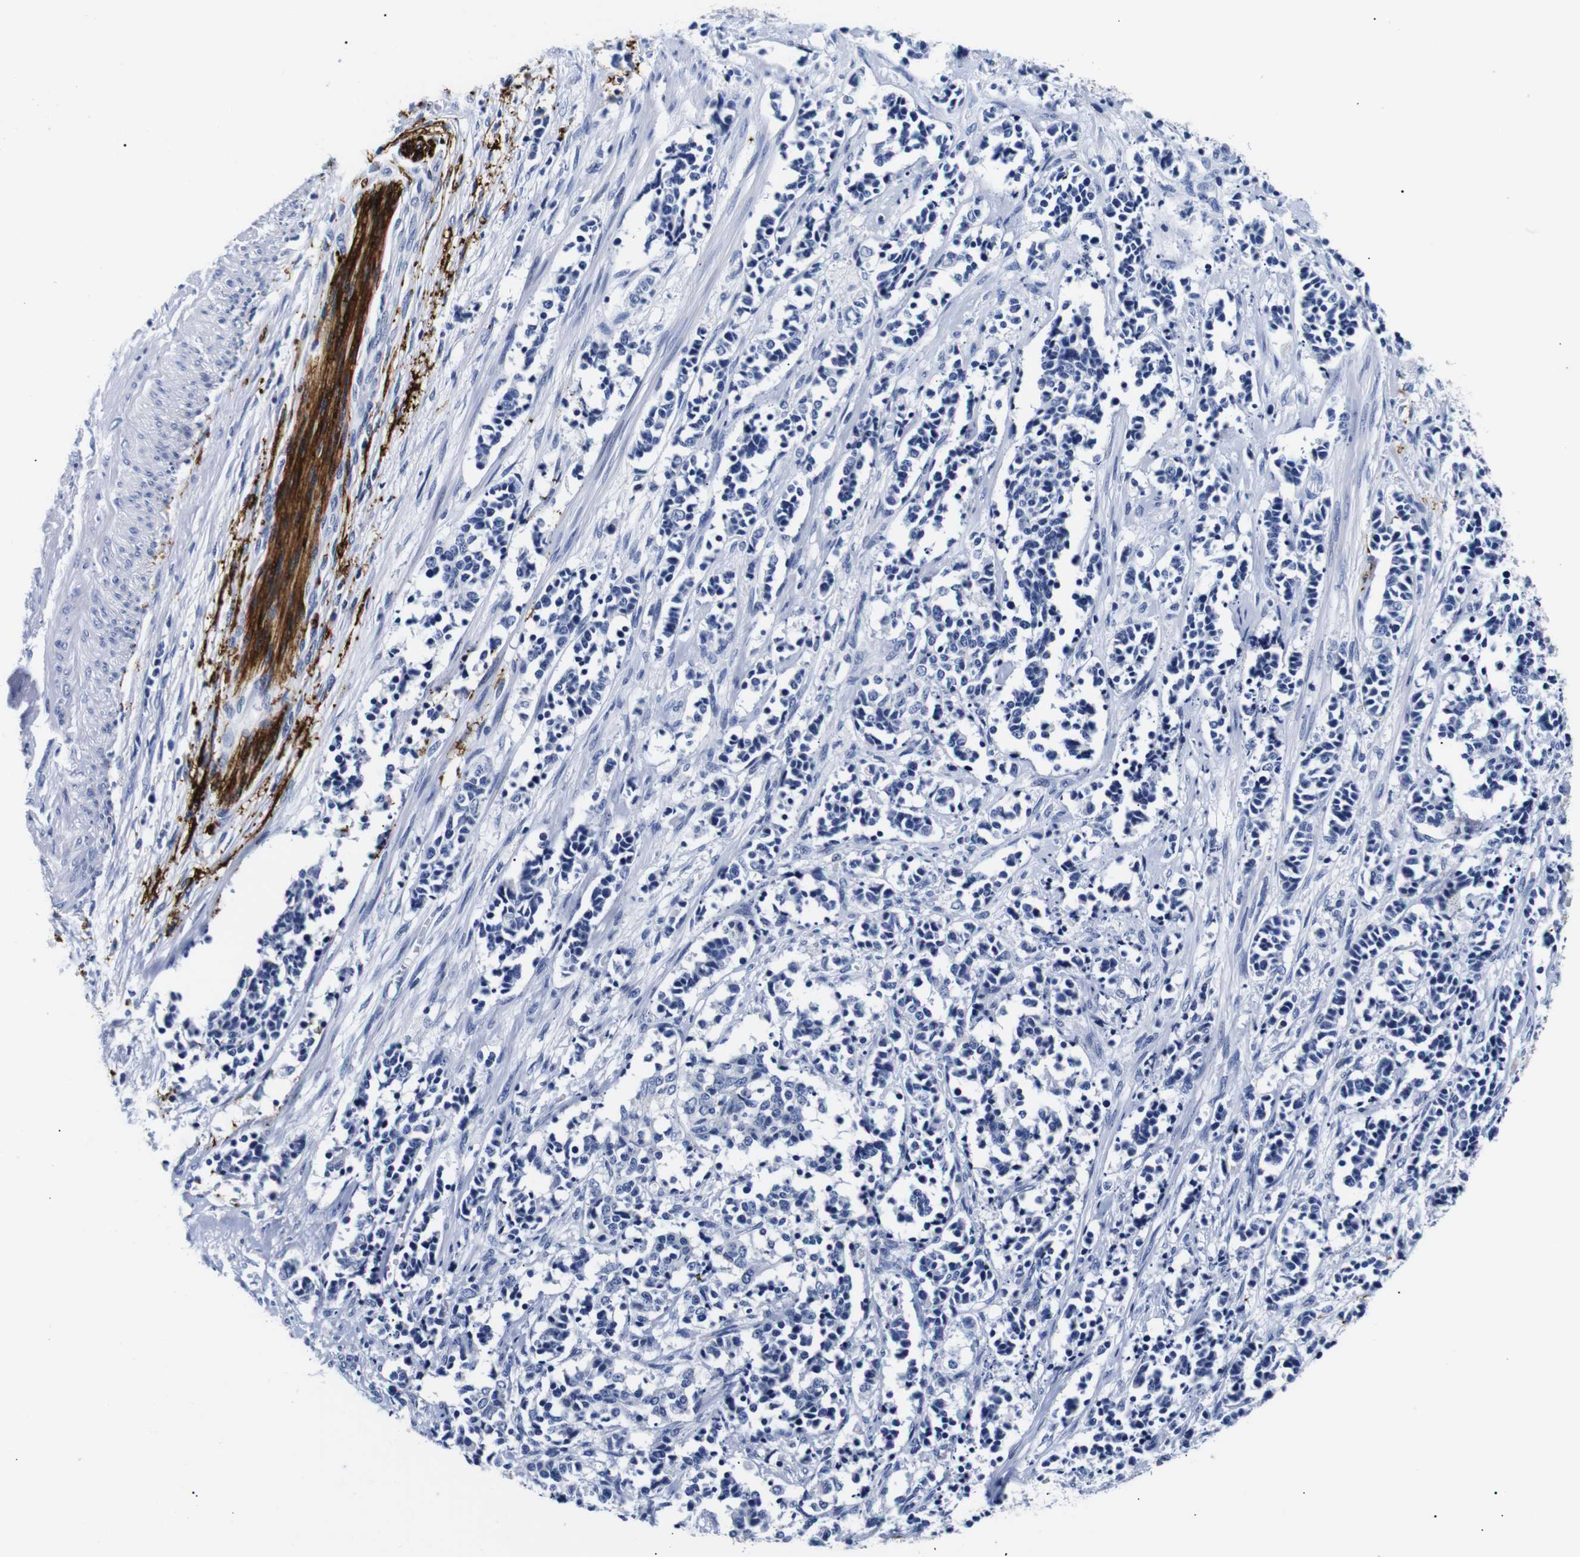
{"staining": {"intensity": "negative", "quantity": "none", "location": "none"}, "tissue": "cervical cancer", "cell_type": "Tumor cells", "image_type": "cancer", "snomed": [{"axis": "morphology", "description": "Squamous cell carcinoma, NOS"}, {"axis": "topography", "description": "Cervix"}], "caption": "Immunohistochemical staining of human squamous cell carcinoma (cervical) displays no significant staining in tumor cells.", "gene": "GAP43", "patient": {"sex": "female", "age": 35}}